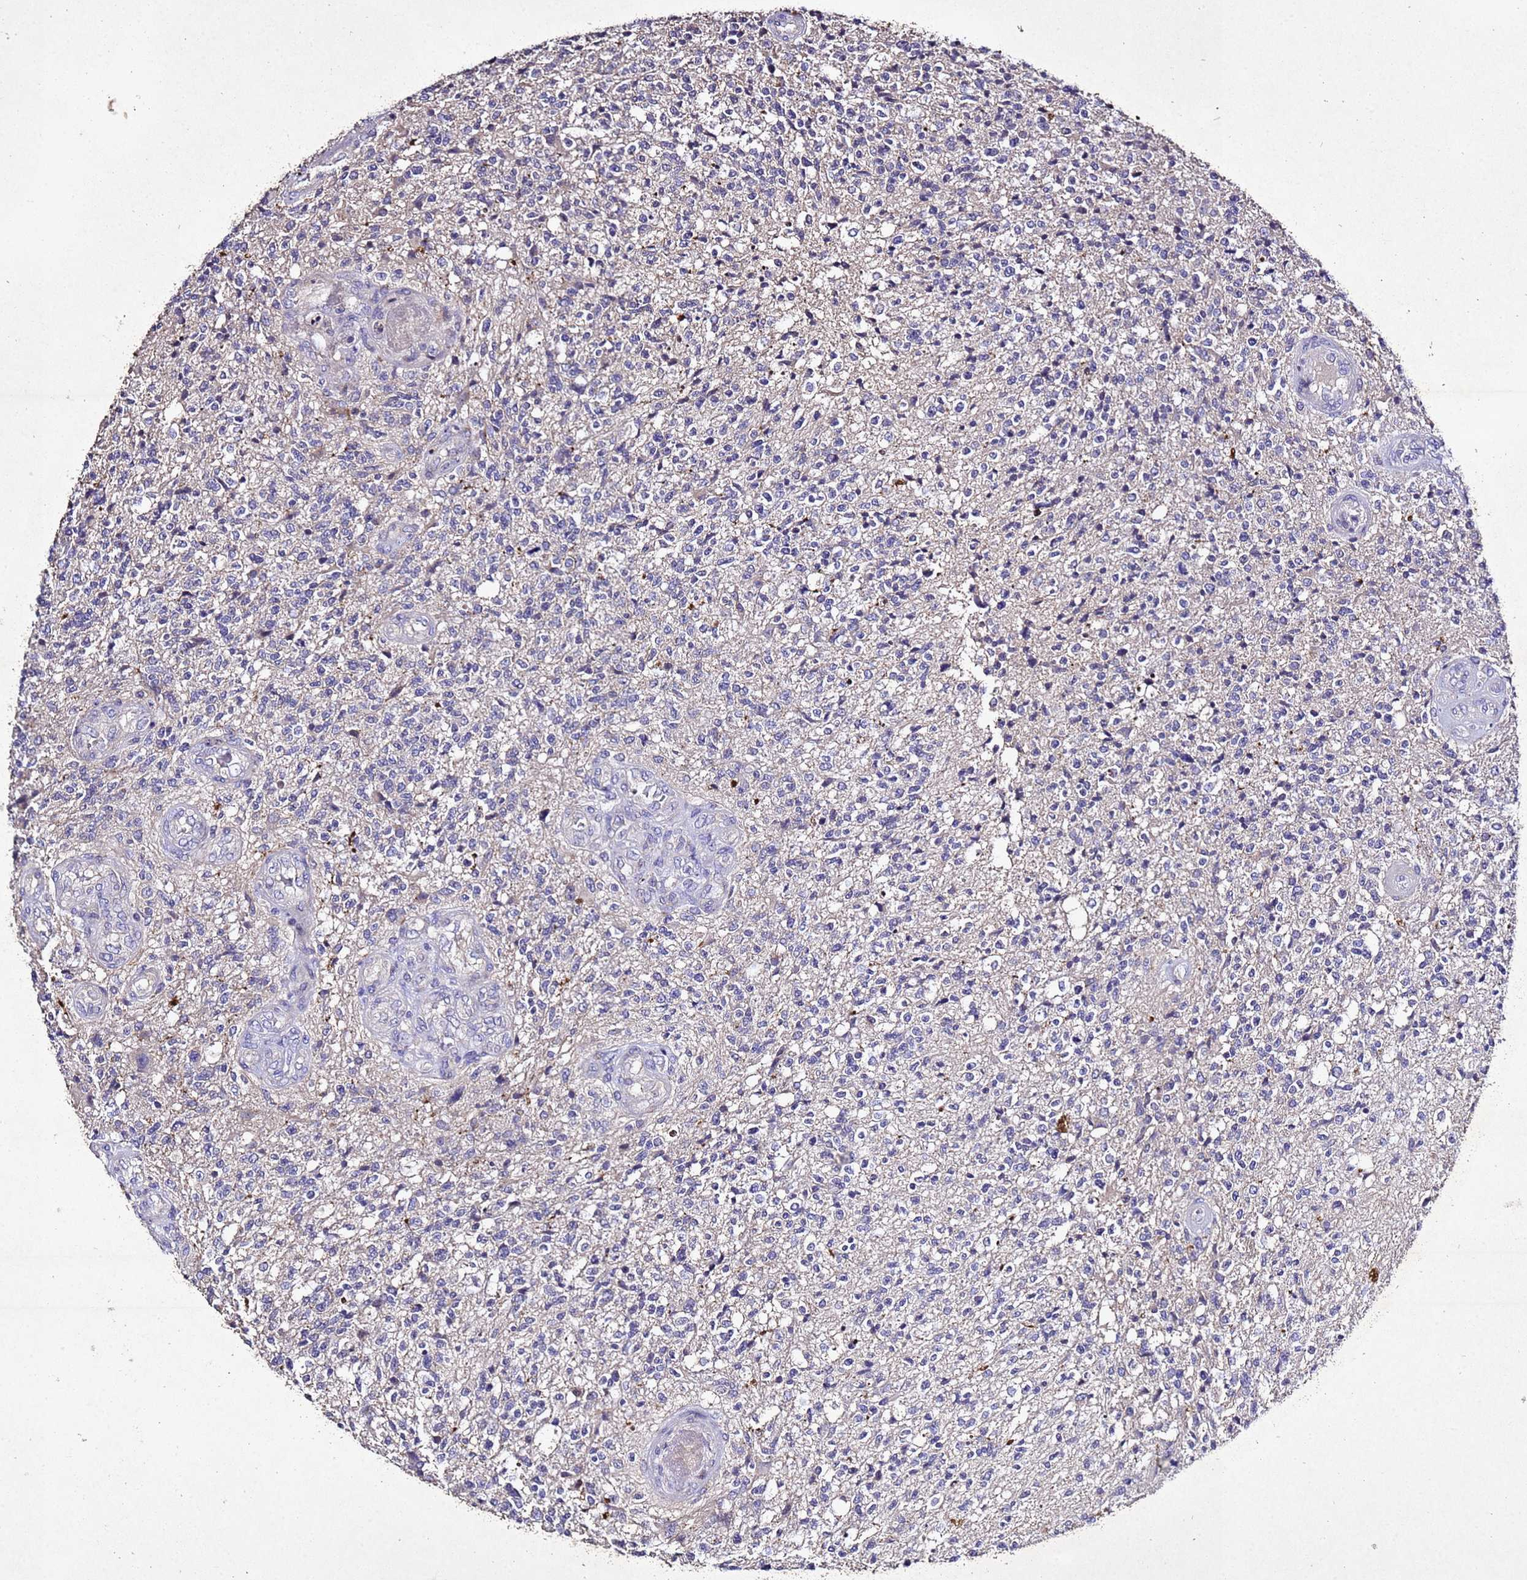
{"staining": {"intensity": "negative", "quantity": "none", "location": "none"}, "tissue": "glioma", "cell_type": "Tumor cells", "image_type": "cancer", "snomed": [{"axis": "morphology", "description": "Glioma, malignant, High grade"}, {"axis": "topography", "description": "Brain"}], "caption": "IHC micrograph of neoplastic tissue: glioma stained with DAB exhibits no significant protein staining in tumor cells.", "gene": "SV2B", "patient": {"sex": "male", "age": 56}}